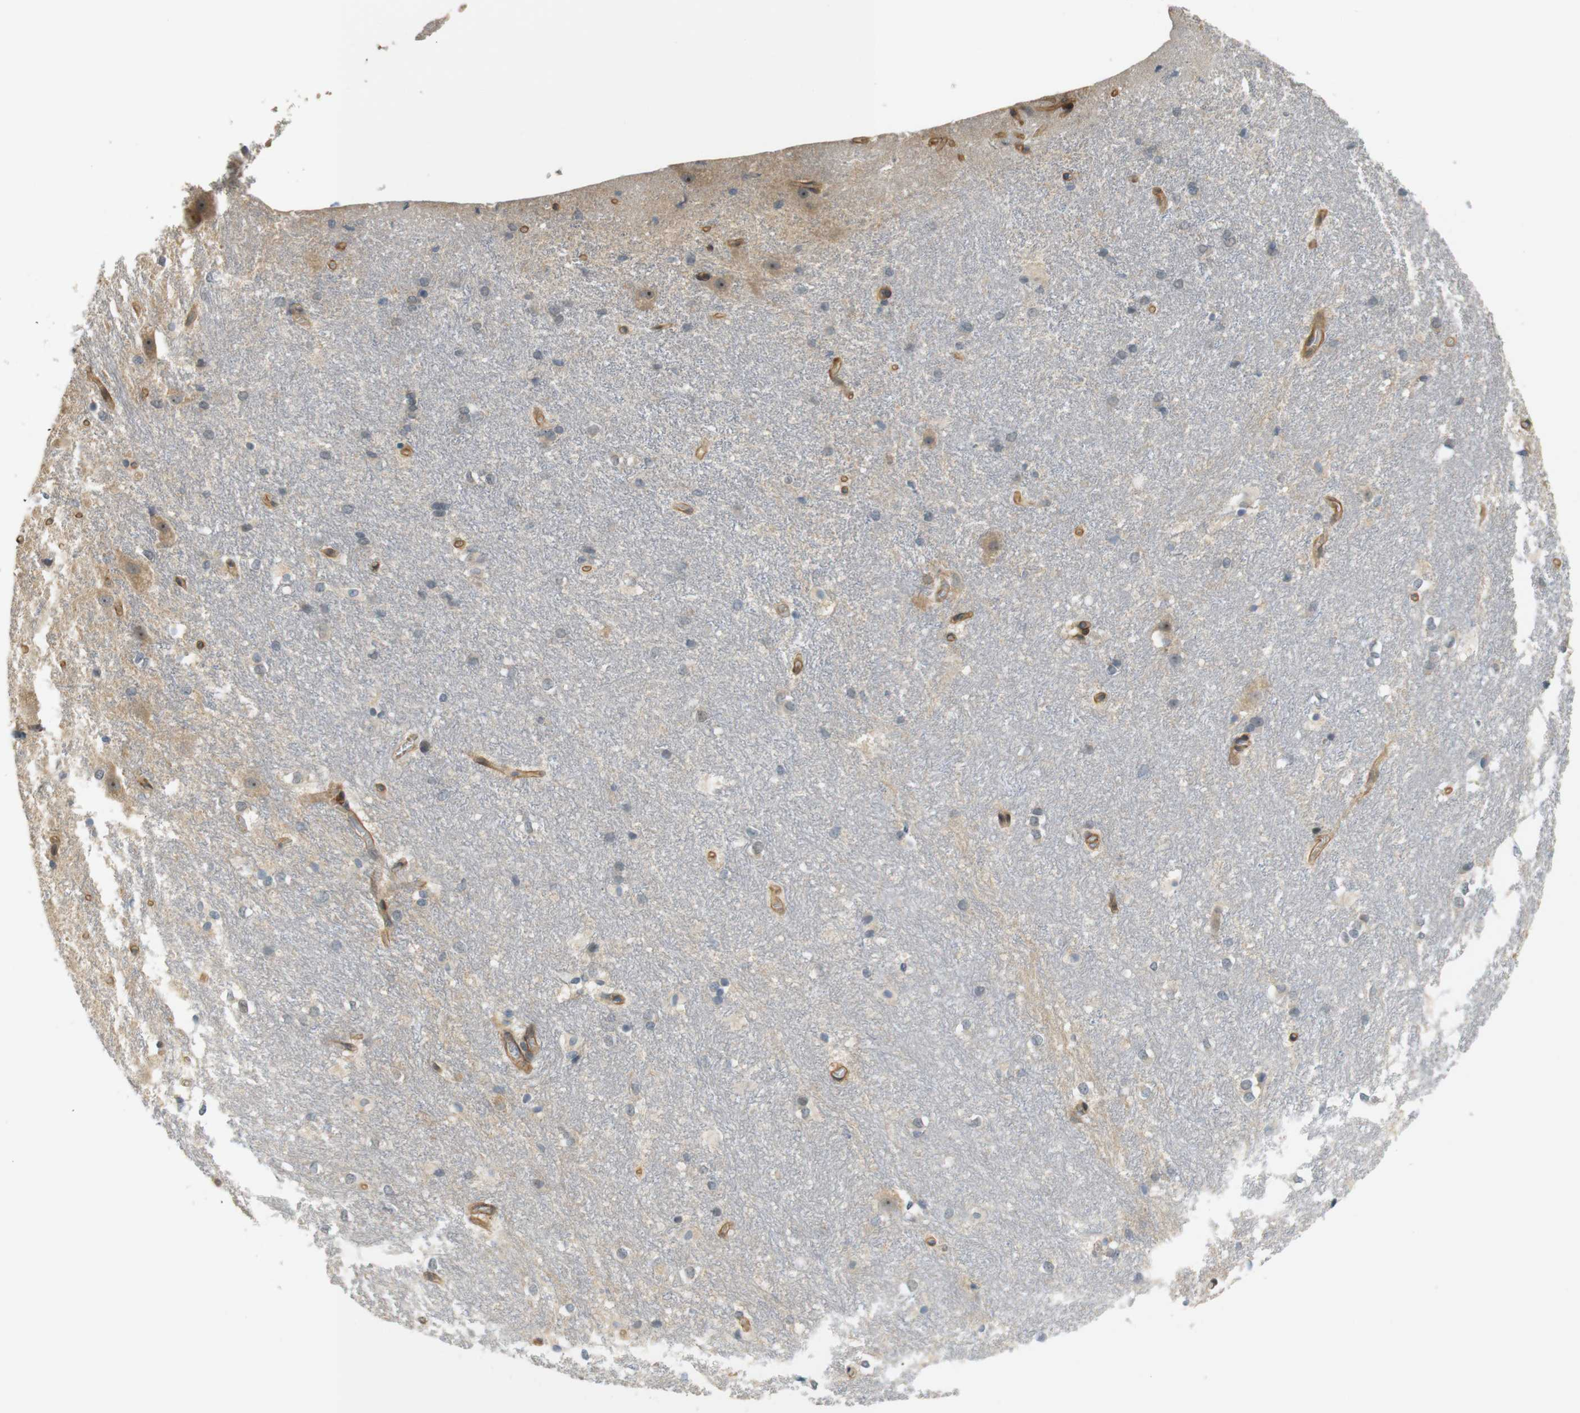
{"staining": {"intensity": "moderate", "quantity": "<25%", "location": "cytoplasmic/membranous"}, "tissue": "hippocampus", "cell_type": "Glial cells", "image_type": "normal", "snomed": [{"axis": "morphology", "description": "Normal tissue, NOS"}, {"axis": "topography", "description": "Hippocampus"}], "caption": "Immunohistochemistry (IHC) micrograph of normal hippocampus stained for a protein (brown), which demonstrates low levels of moderate cytoplasmic/membranous positivity in about <25% of glial cells.", "gene": "TSPAN9", "patient": {"sex": "female", "age": 19}}